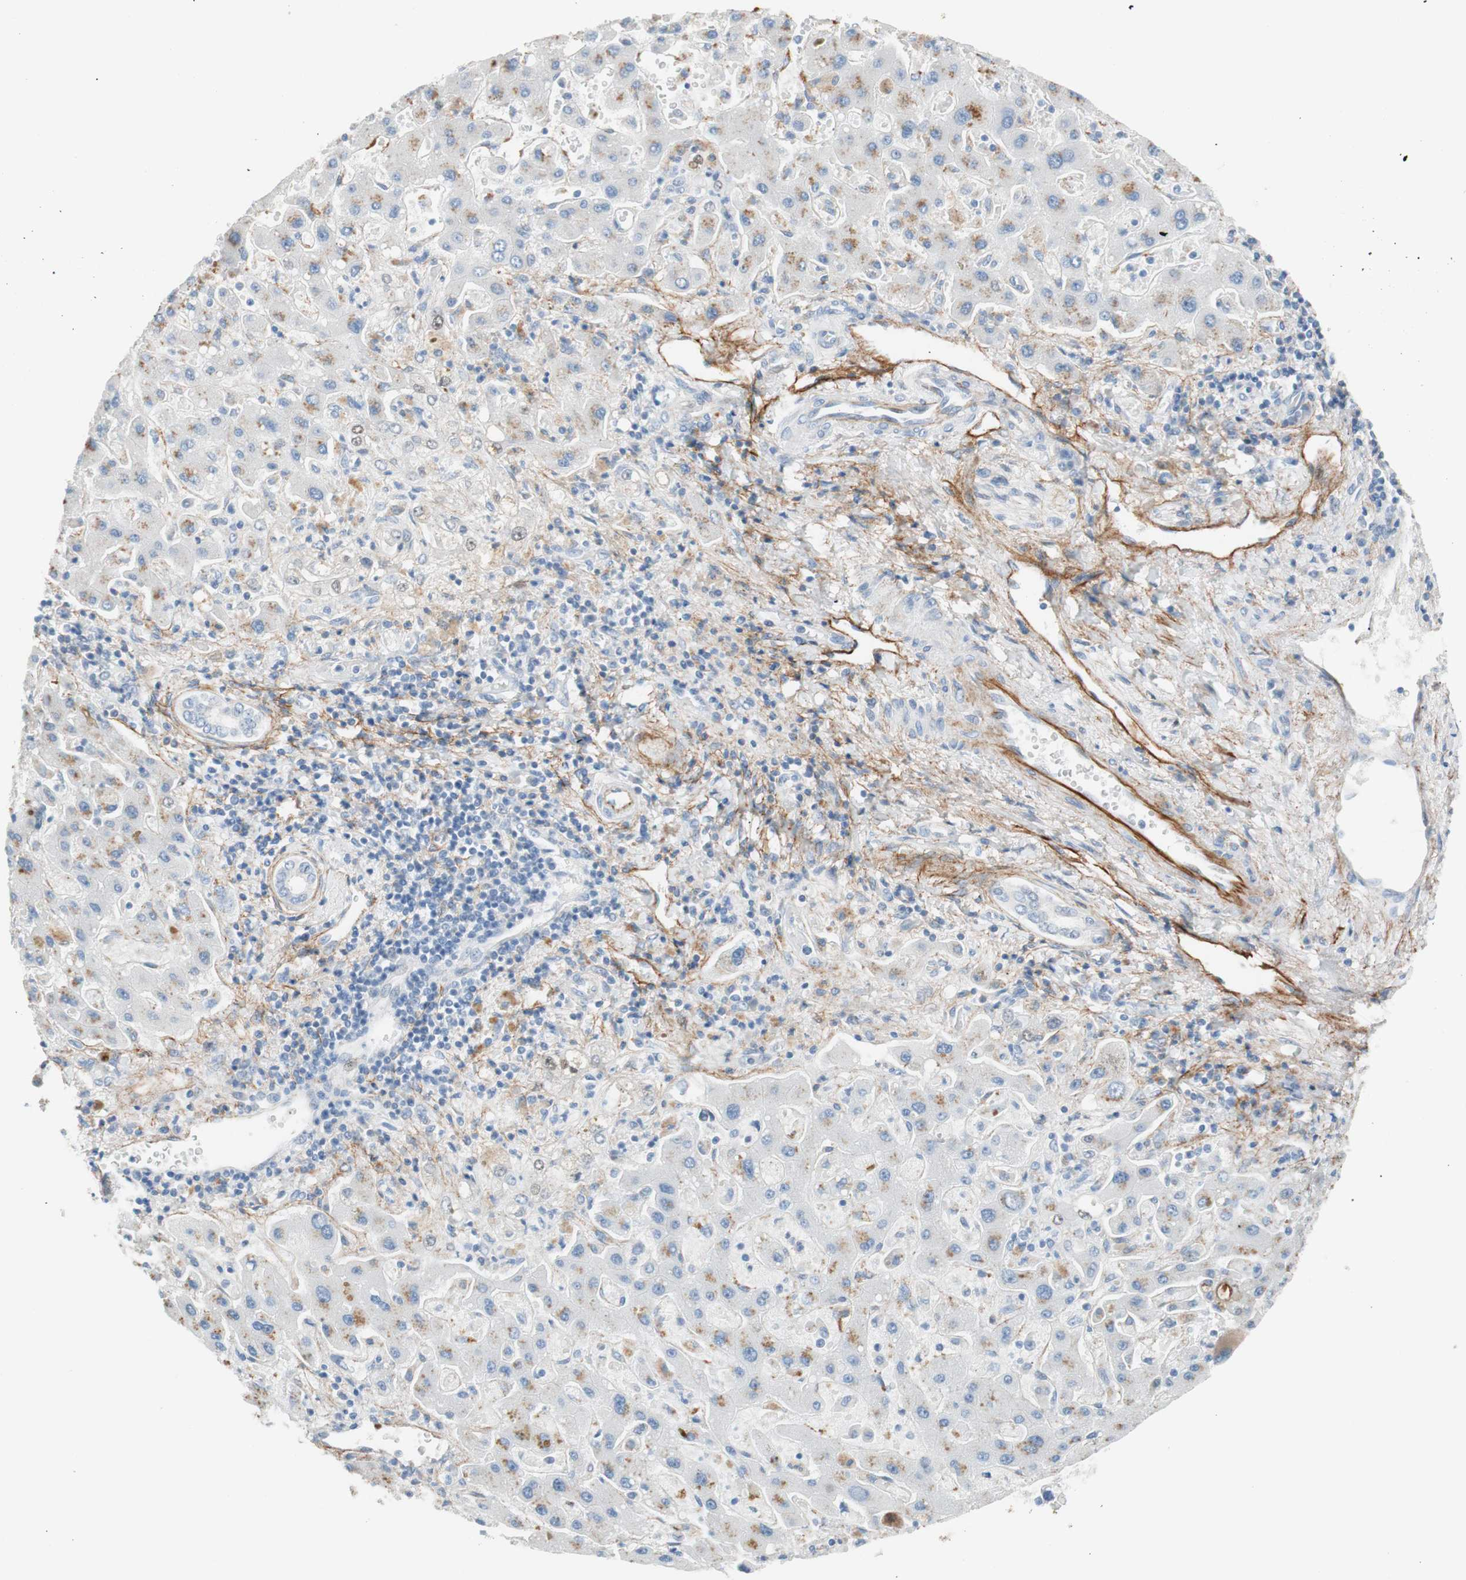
{"staining": {"intensity": "moderate", "quantity": "25%-75%", "location": "cytoplasmic/membranous"}, "tissue": "liver cancer", "cell_type": "Tumor cells", "image_type": "cancer", "snomed": [{"axis": "morphology", "description": "Cholangiocarcinoma"}, {"axis": "topography", "description": "Liver"}], "caption": "Immunohistochemical staining of liver cancer displays medium levels of moderate cytoplasmic/membranous positivity in about 25%-75% of tumor cells. (DAB IHC with brightfield microscopy, high magnification).", "gene": "FOSL1", "patient": {"sex": "male", "age": 50}}